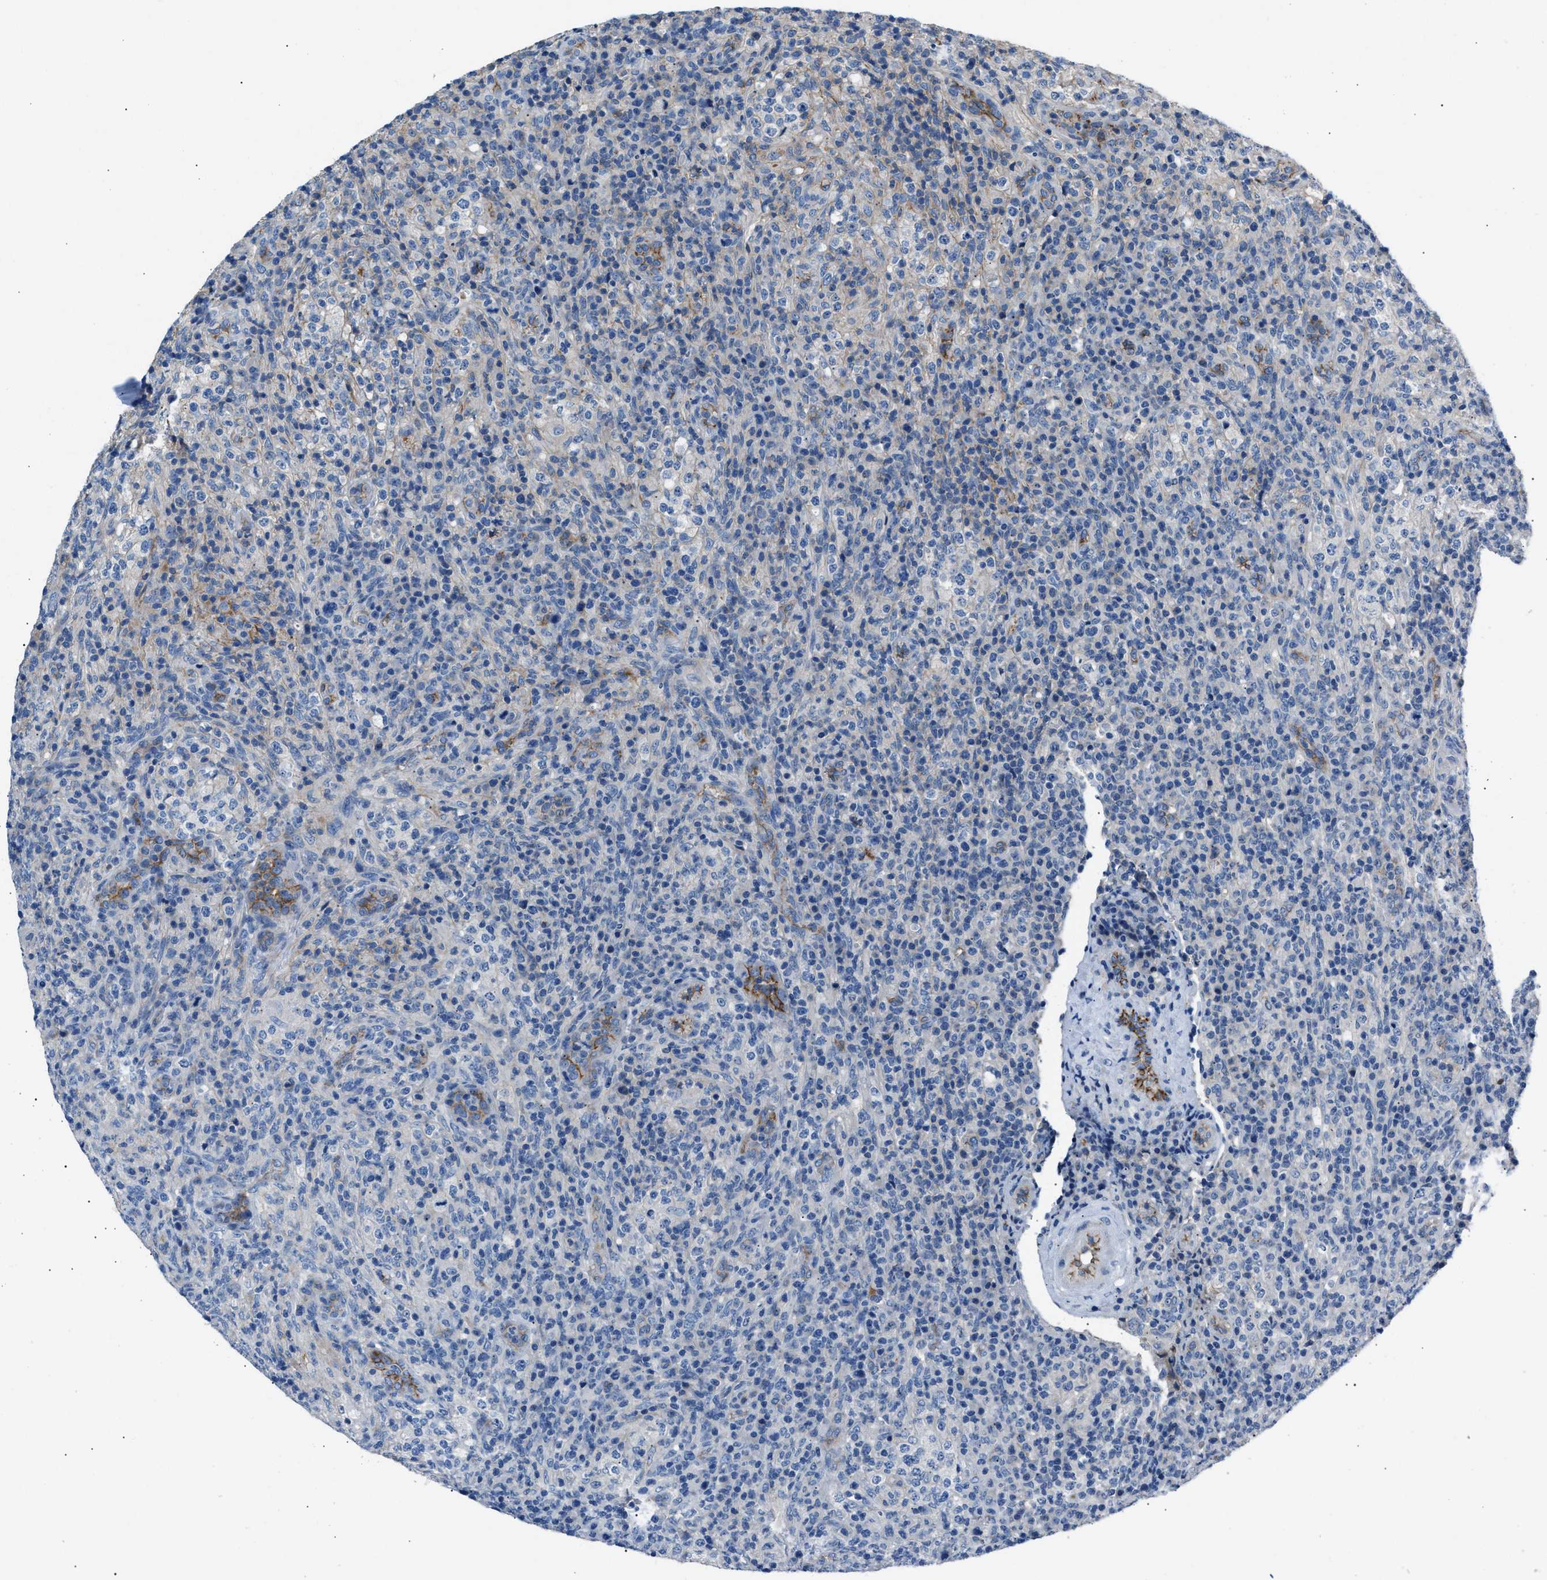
{"staining": {"intensity": "negative", "quantity": "none", "location": "none"}, "tissue": "lymphoma", "cell_type": "Tumor cells", "image_type": "cancer", "snomed": [{"axis": "morphology", "description": "Malignant lymphoma, non-Hodgkin's type, High grade"}, {"axis": "topography", "description": "Lymph node"}], "caption": "High-grade malignant lymphoma, non-Hodgkin's type was stained to show a protein in brown. There is no significant expression in tumor cells.", "gene": "DNAAF5", "patient": {"sex": "female", "age": 76}}